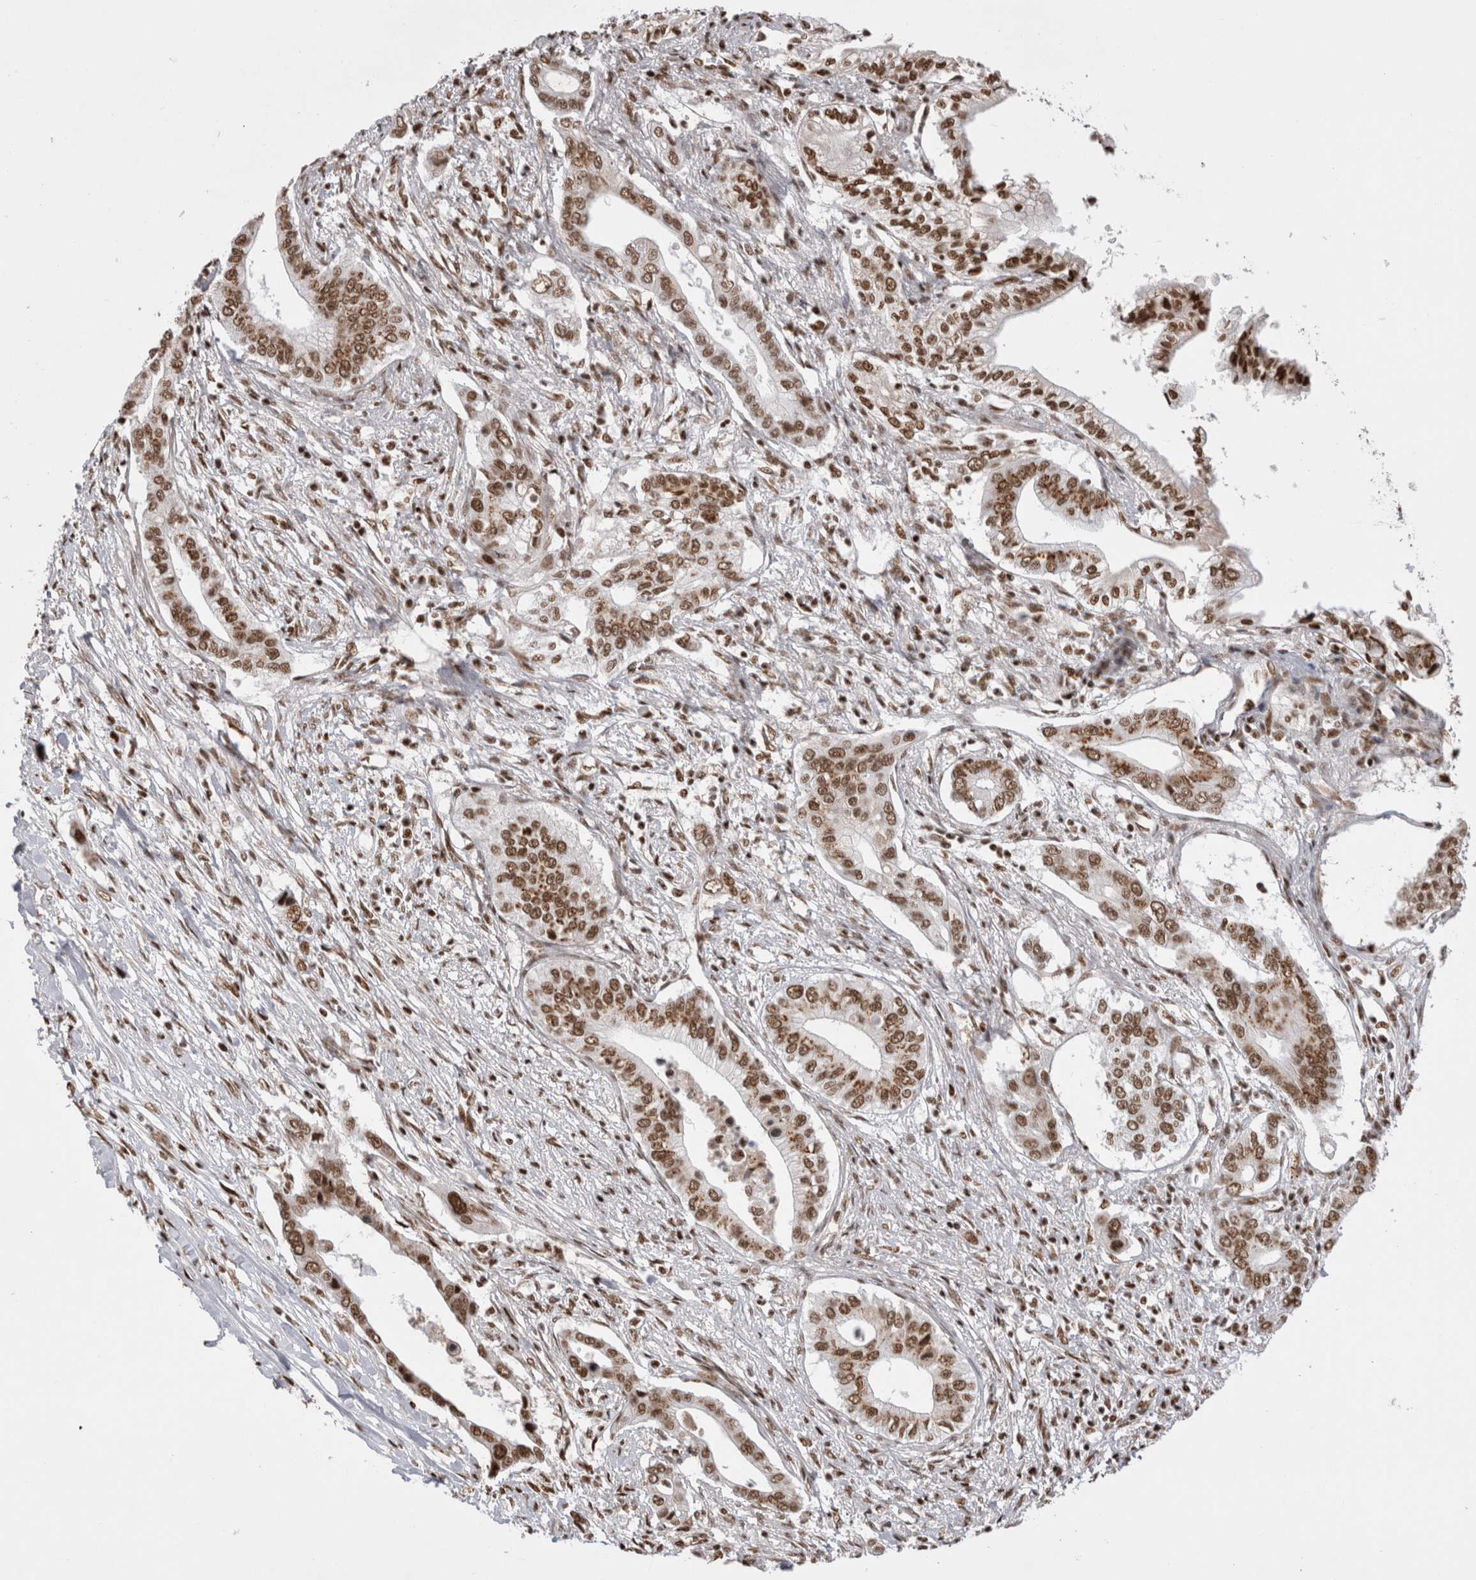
{"staining": {"intensity": "moderate", "quantity": ">75%", "location": "nuclear"}, "tissue": "pancreatic cancer", "cell_type": "Tumor cells", "image_type": "cancer", "snomed": [{"axis": "morphology", "description": "Normal tissue, NOS"}, {"axis": "morphology", "description": "Adenocarcinoma, NOS"}, {"axis": "topography", "description": "Pancreas"}, {"axis": "topography", "description": "Peripheral nerve tissue"}], "caption": "IHC histopathology image of pancreatic adenocarcinoma stained for a protein (brown), which exhibits medium levels of moderate nuclear expression in approximately >75% of tumor cells.", "gene": "EYA2", "patient": {"sex": "male", "age": 59}}